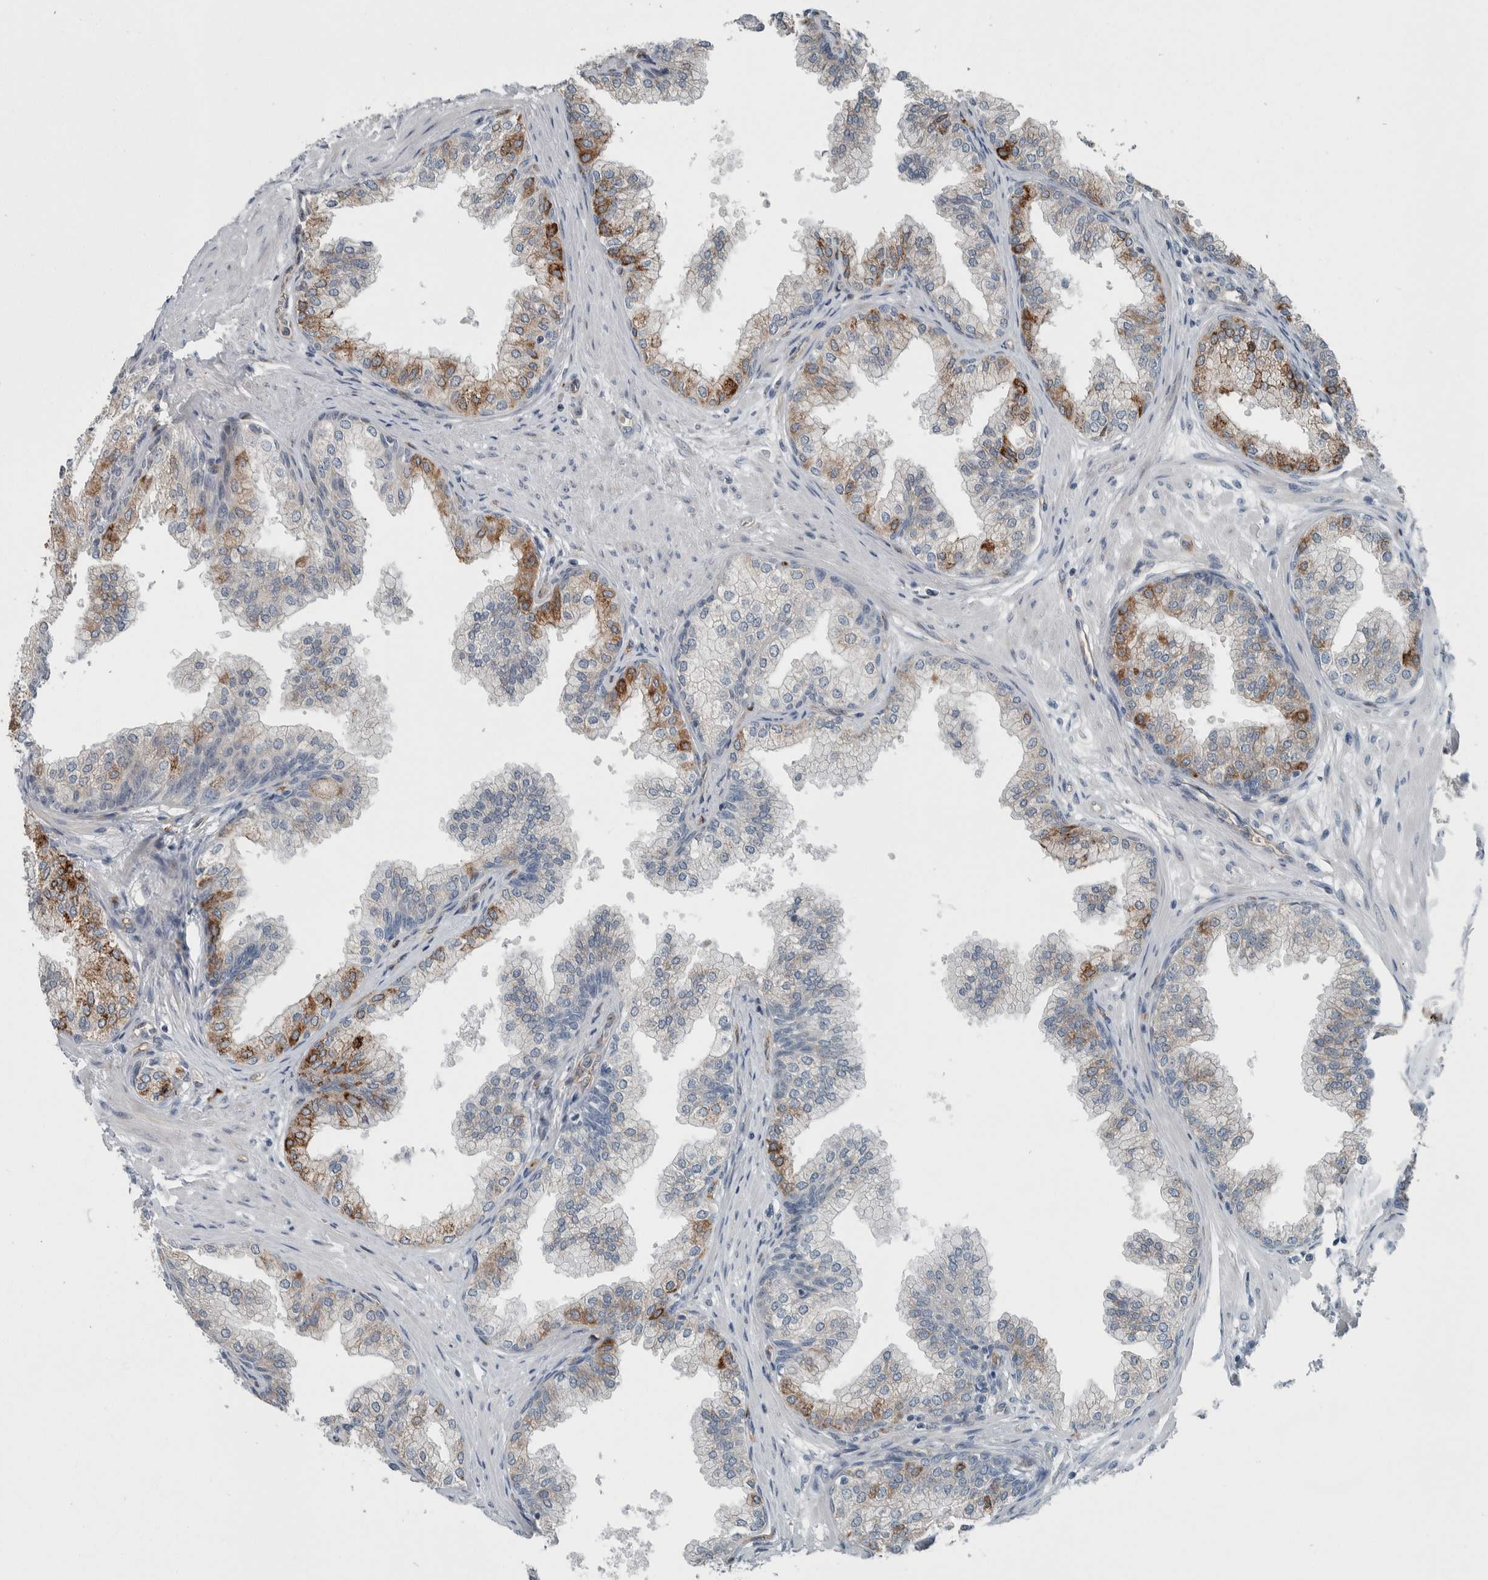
{"staining": {"intensity": "moderate", "quantity": "<25%", "location": "cytoplasmic/membranous"}, "tissue": "prostate", "cell_type": "Glandular cells", "image_type": "normal", "snomed": [{"axis": "morphology", "description": "Normal tissue, NOS"}, {"axis": "morphology", "description": "Urothelial carcinoma, Low grade"}, {"axis": "topography", "description": "Urinary bladder"}, {"axis": "topography", "description": "Prostate"}], "caption": "Immunohistochemical staining of benign prostate demonstrates <25% levels of moderate cytoplasmic/membranous protein staining in approximately <25% of glandular cells.", "gene": "USP25", "patient": {"sex": "male", "age": 60}}